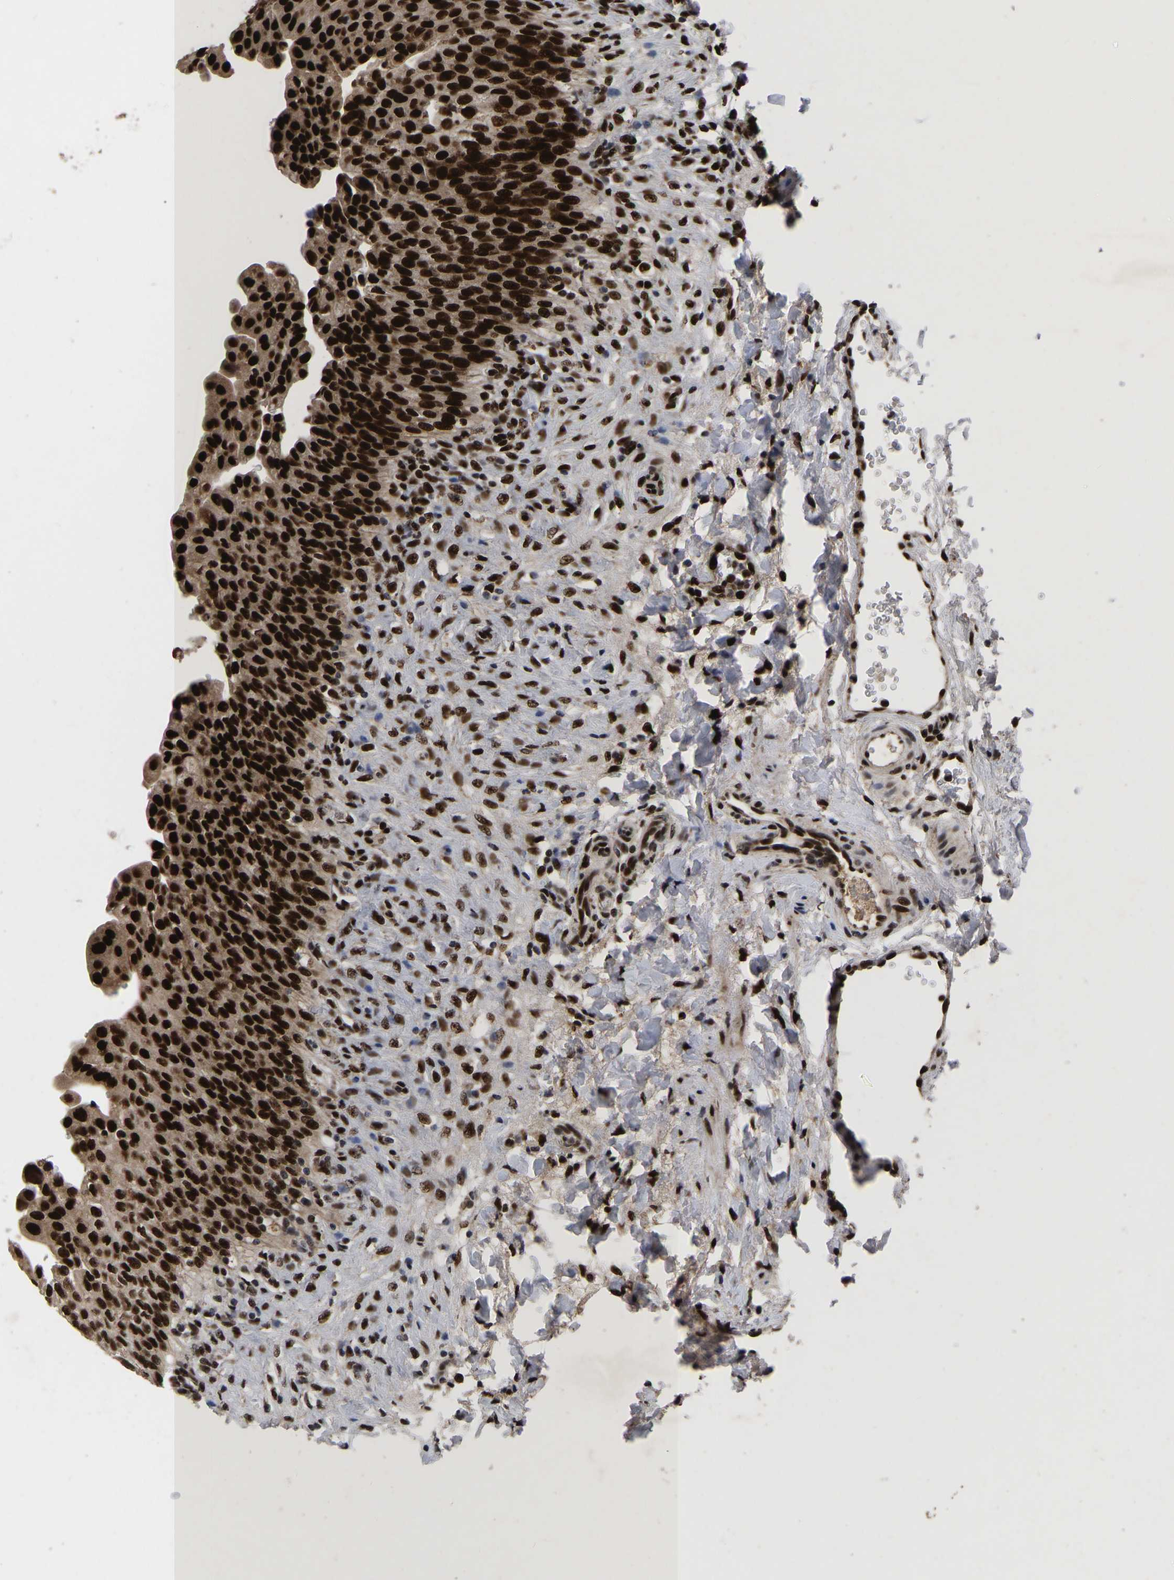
{"staining": {"intensity": "strong", "quantity": ">75%", "location": "cytoplasmic/membranous,nuclear"}, "tissue": "urinary bladder", "cell_type": "Urothelial cells", "image_type": "normal", "snomed": [{"axis": "morphology", "description": "Urothelial carcinoma, High grade"}, {"axis": "topography", "description": "Urinary bladder"}], "caption": "Urothelial cells display strong cytoplasmic/membranous,nuclear positivity in about >75% of cells in normal urinary bladder.", "gene": "JUNB", "patient": {"sex": "male", "age": 46}}